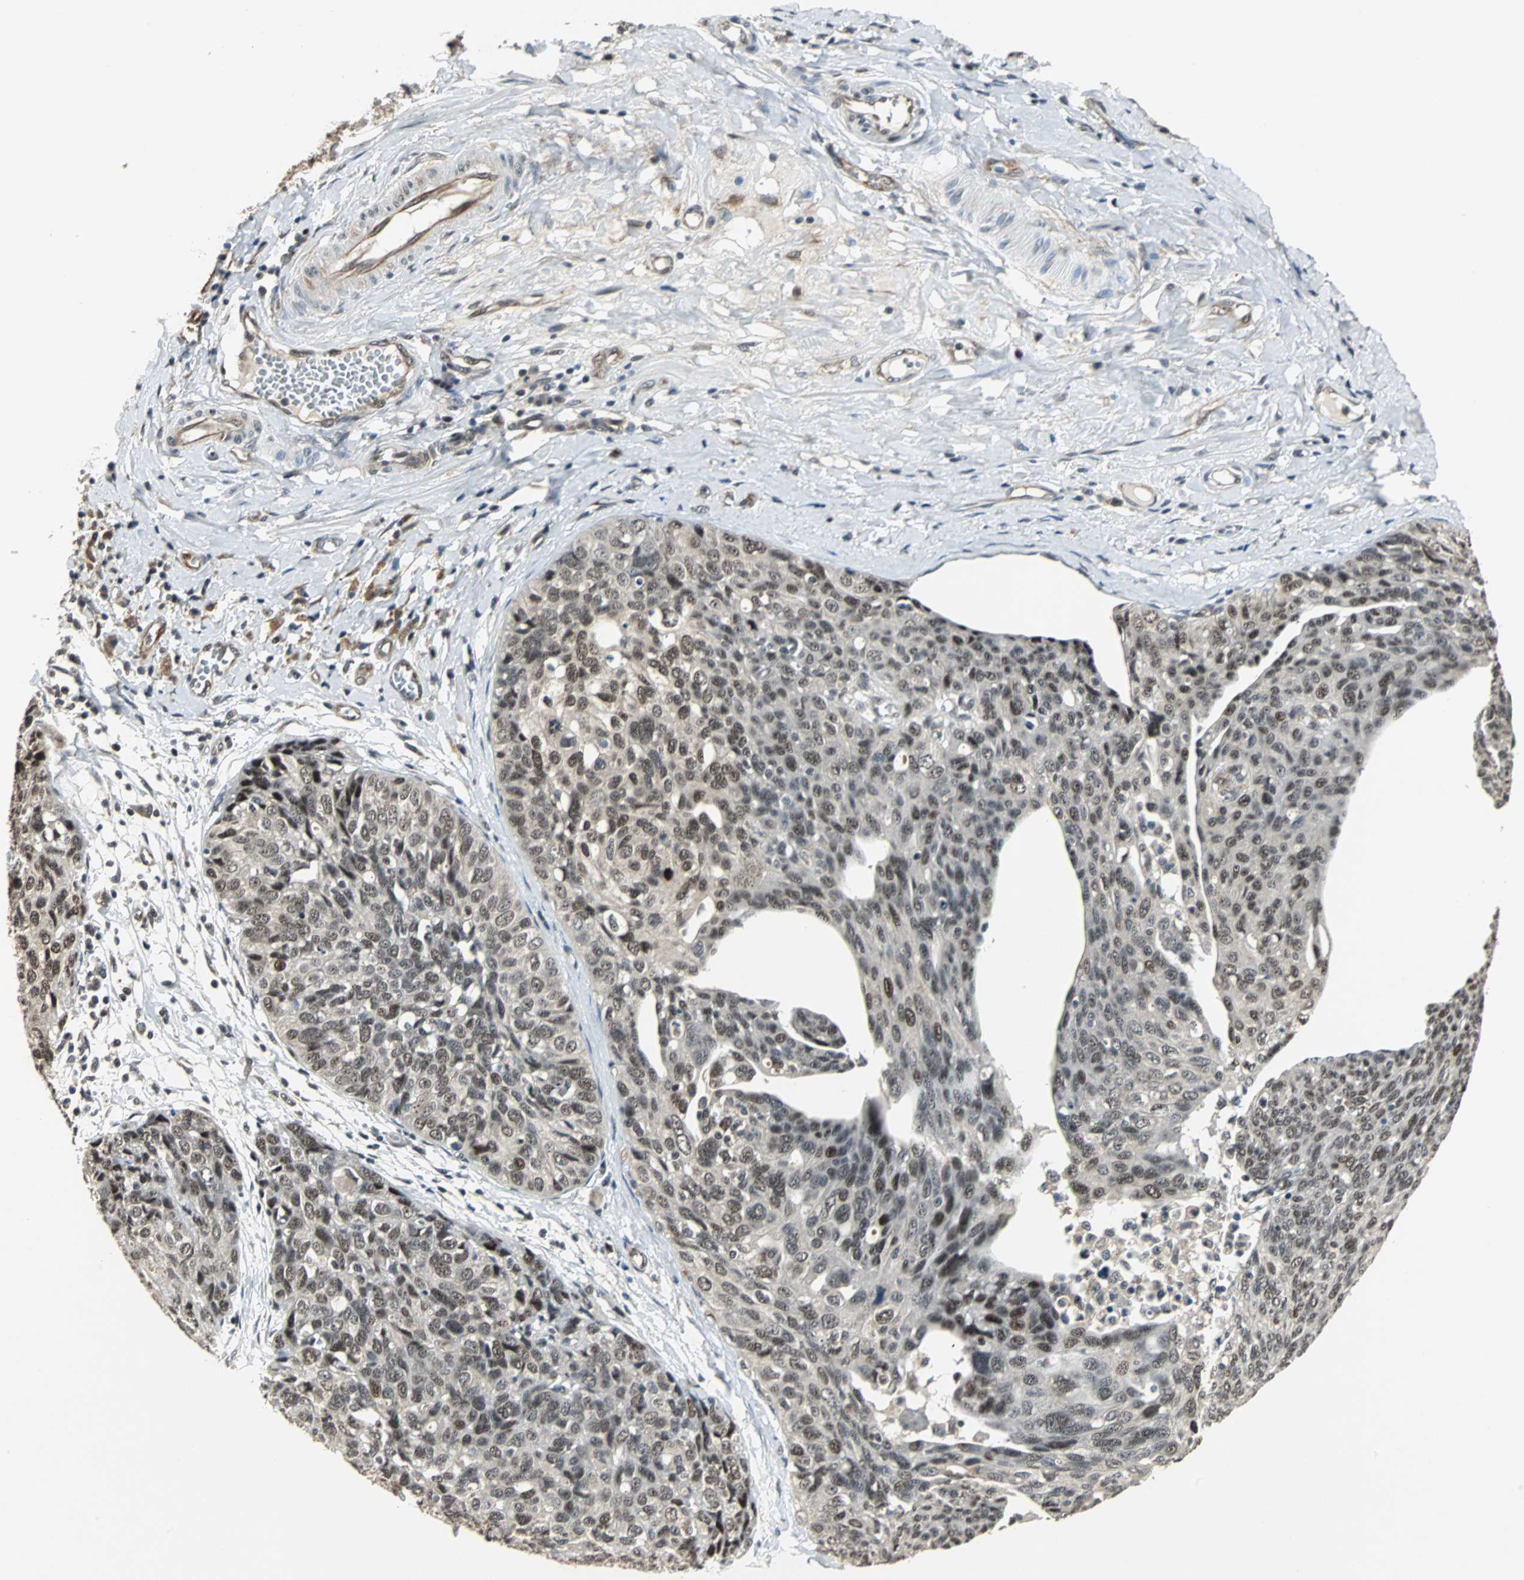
{"staining": {"intensity": "strong", "quantity": ">75%", "location": "nuclear"}, "tissue": "ovarian cancer", "cell_type": "Tumor cells", "image_type": "cancer", "snomed": [{"axis": "morphology", "description": "Carcinoma, endometroid"}, {"axis": "topography", "description": "Ovary"}], "caption": "Endometroid carcinoma (ovarian) tissue displays strong nuclear positivity in approximately >75% of tumor cells The staining is performed using DAB brown chromogen to label protein expression. The nuclei are counter-stained blue using hematoxylin.", "gene": "MED4", "patient": {"sex": "female", "age": 60}}